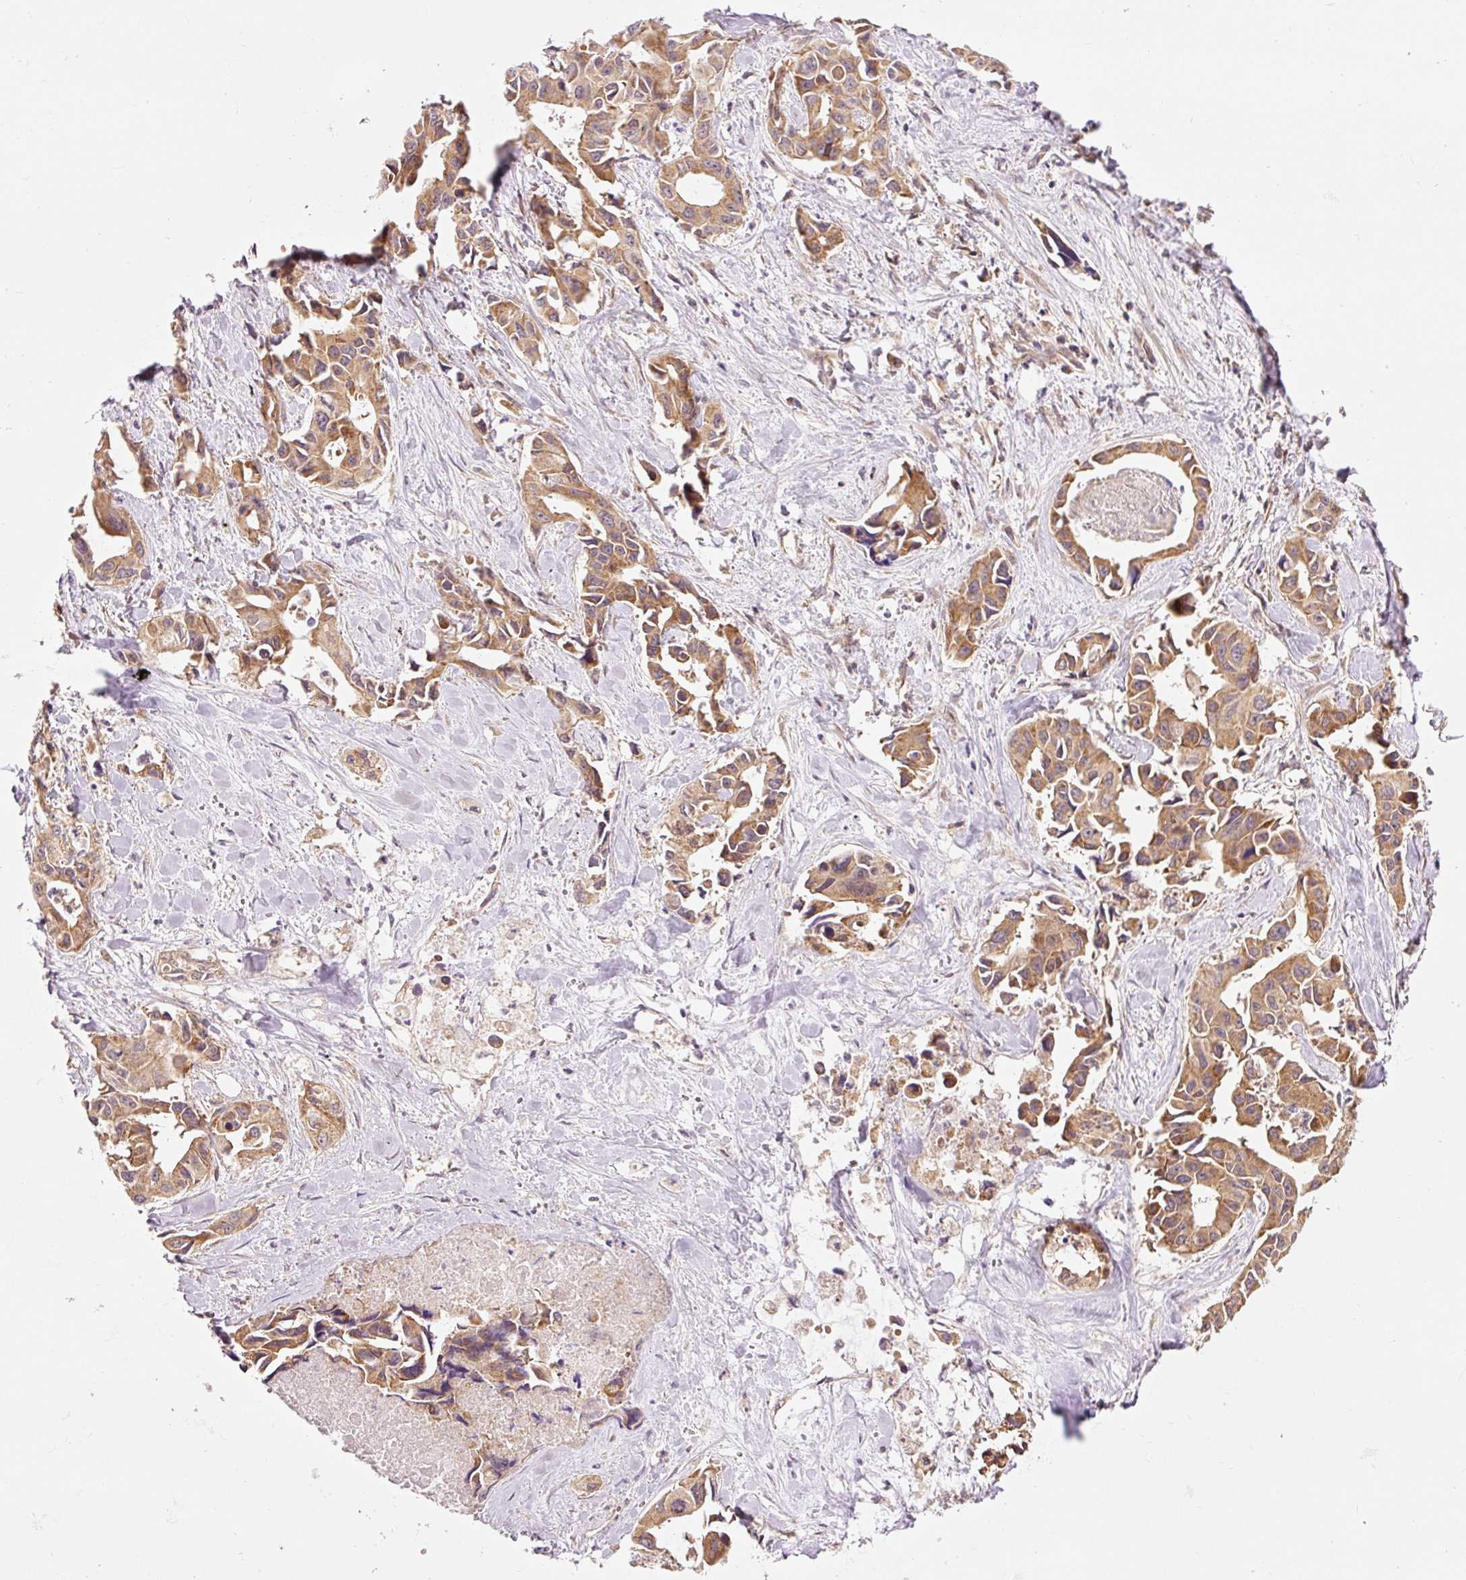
{"staining": {"intensity": "moderate", "quantity": ">75%", "location": "cytoplasmic/membranous"}, "tissue": "lung cancer", "cell_type": "Tumor cells", "image_type": "cancer", "snomed": [{"axis": "morphology", "description": "Adenocarcinoma, NOS"}, {"axis": "topography", "description": "Lung"}], "caption": "Immunohistochemical staining of human adenocarcinoma (lung) shows medium levels of moderate cytoplasmic/membranous staining in approximately >75% of tumor cells.", "gene": "ADCY4", "patient": {"sex": "male", "age": 64}}